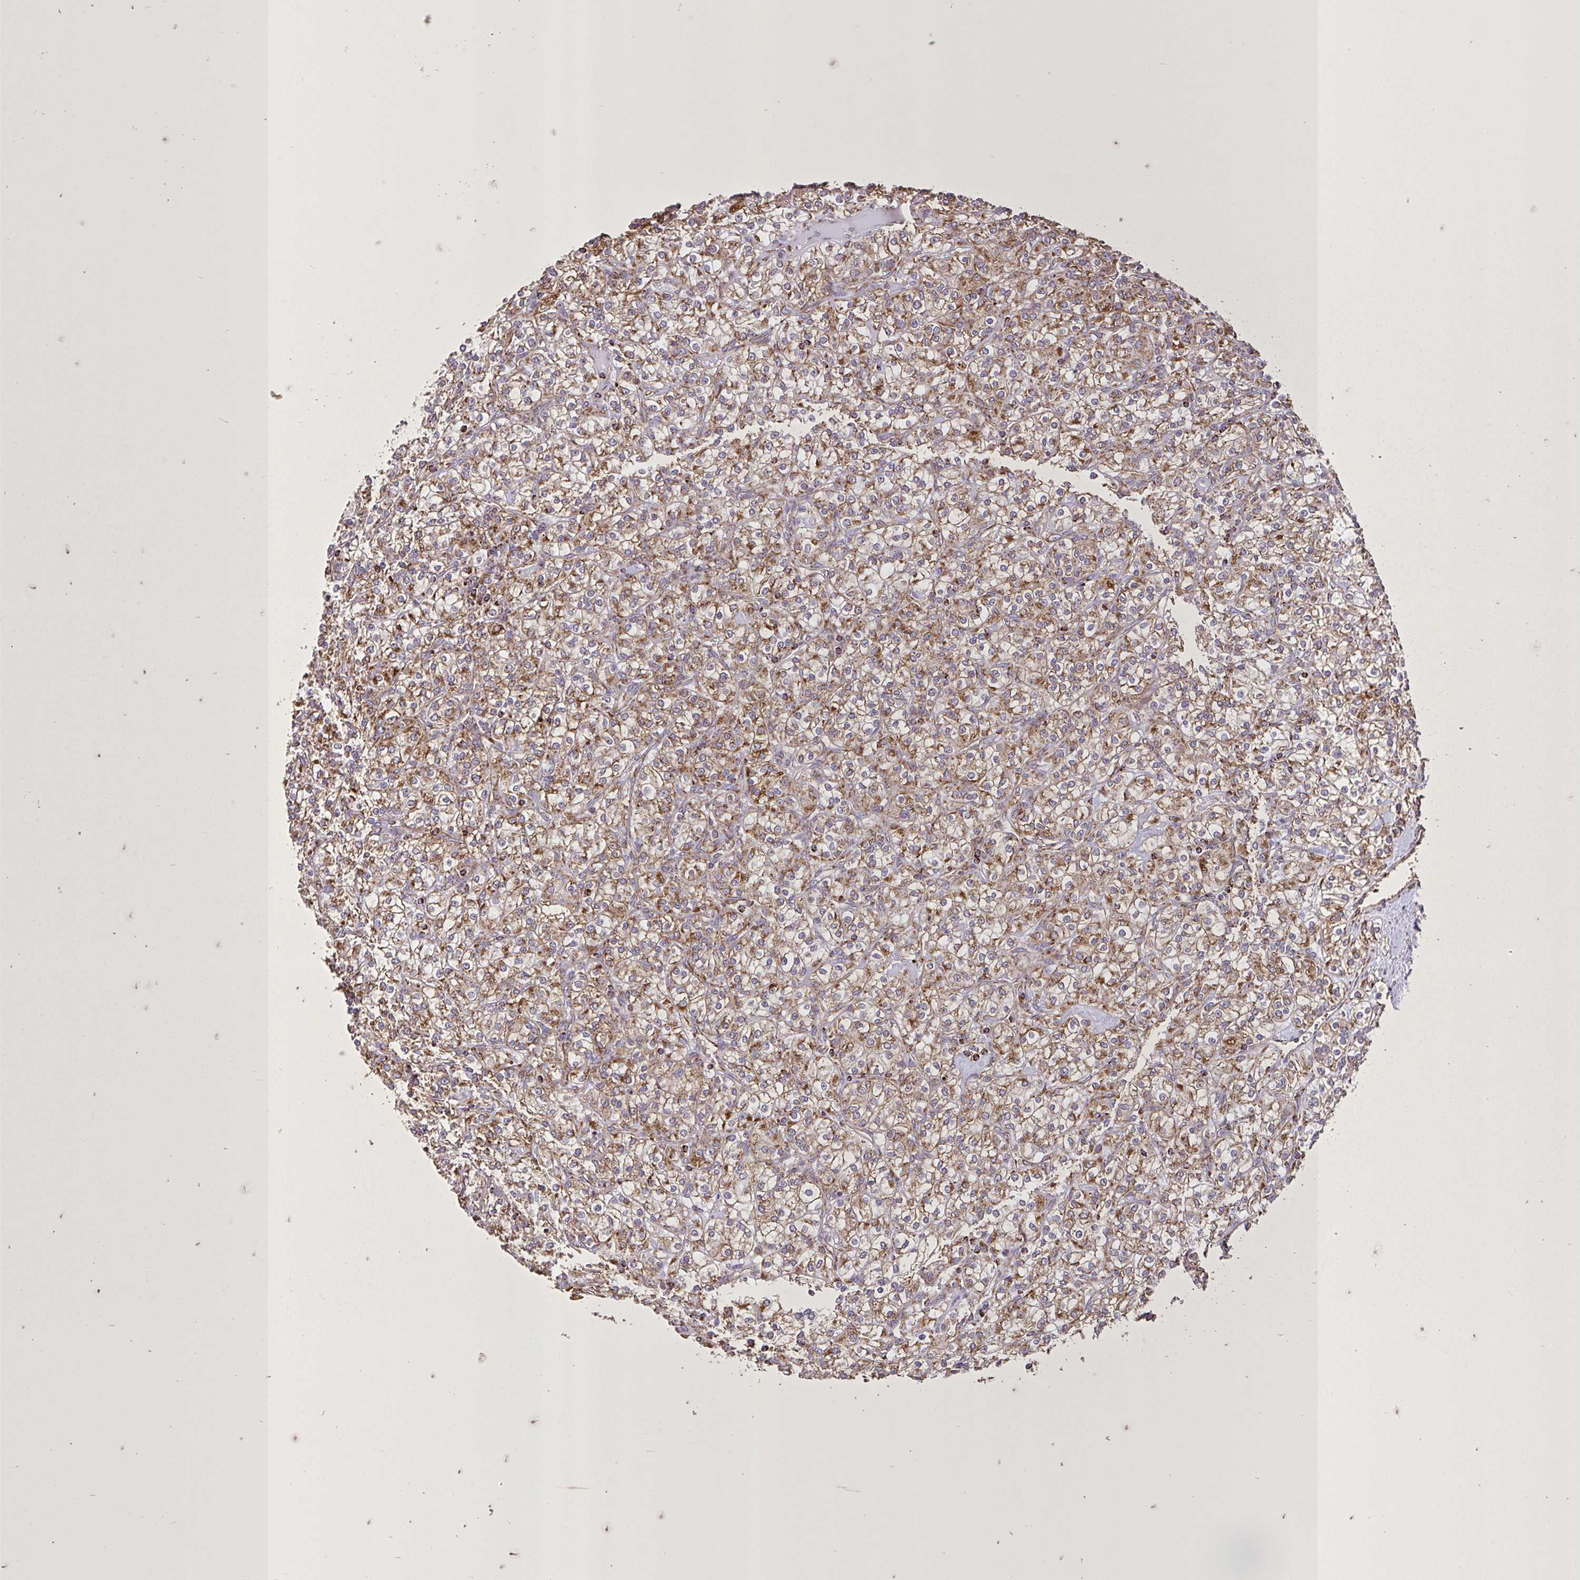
{"staining": {"intensity": "moderate", "quantity": ">75%", "location": "cytoplasmic/membranous"}, "tissue": "renal cancer", "cell_type": "Tumor cells", "image_type": "cancer", "snomed": [{"axis": "morphology", "description": "Adenocarcinoma, NOS"}, {"axis": "topography", "description": "Kidney"}], "caption": "Renal adenocarcinoma tissue demonstrates moderate cytoplasmic/membranous positivity in about >75% of tumor cells (DAB = brown stain, brightfield microscopy at high magnification).", "gene": "AGK", "patient": {"sex": "male", "age": 77}}